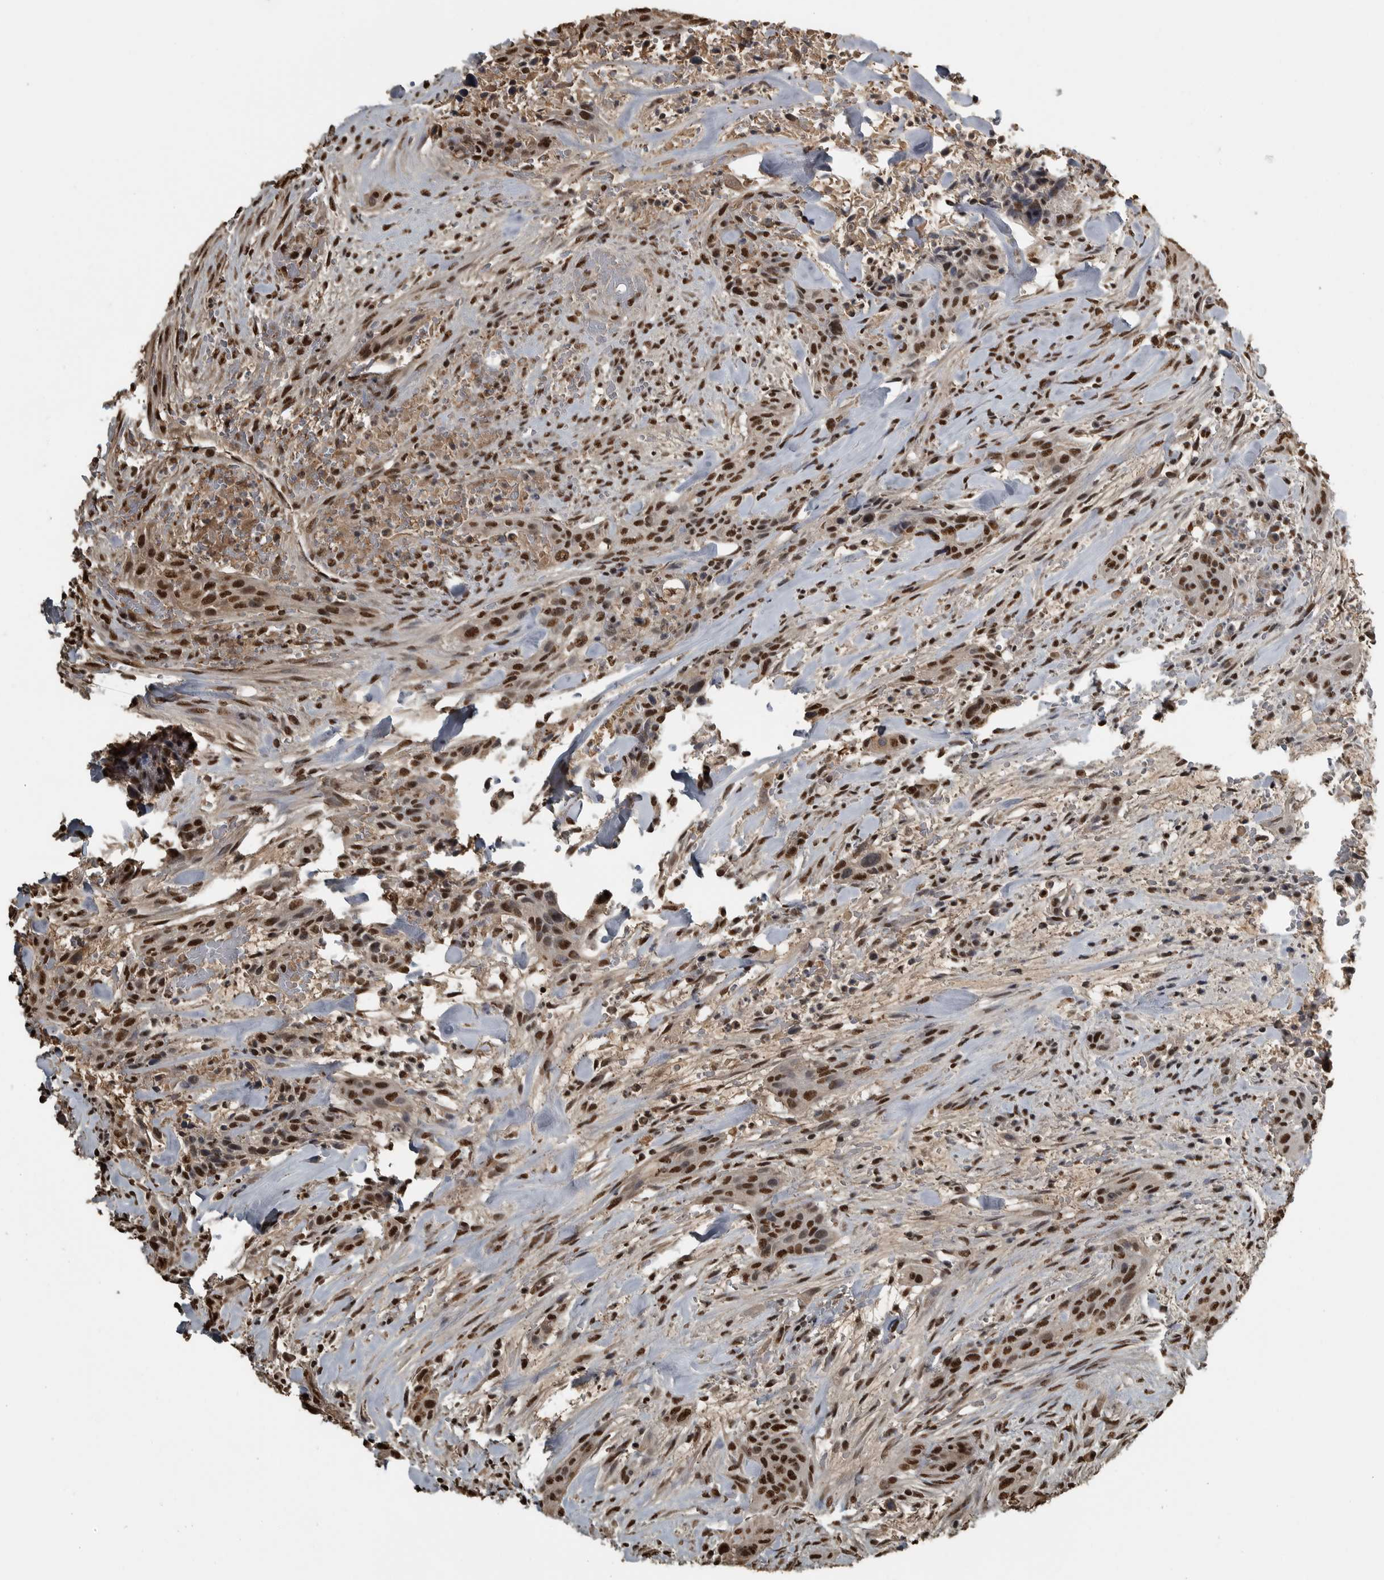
{"staining": {"intensity": "strong", "quantity": ">75%", "location": "nuclear"}, "tissue": "urothelial cancer", "cell_type": "Tumor cells", "image_type": "cancer", "snomed": [{"axis": "morphology", "description": "Urothelial carcinoma, High grade"}, {"axis": "topography", "description": "Urinary bladder"}], "caption": "Urothelial cancer was stained to show a protein in brown. There is high levels of strong nuclear positivity in about >75% of tumor cells. The staining is performed using DAB (3,3'-diaminobenzidine) brown chromogen to label protein expression. The nuclei are counter-stained blue using hematoxylin.", "gene": "TGS1", "patient": {"sex": "male", "age": 35}}